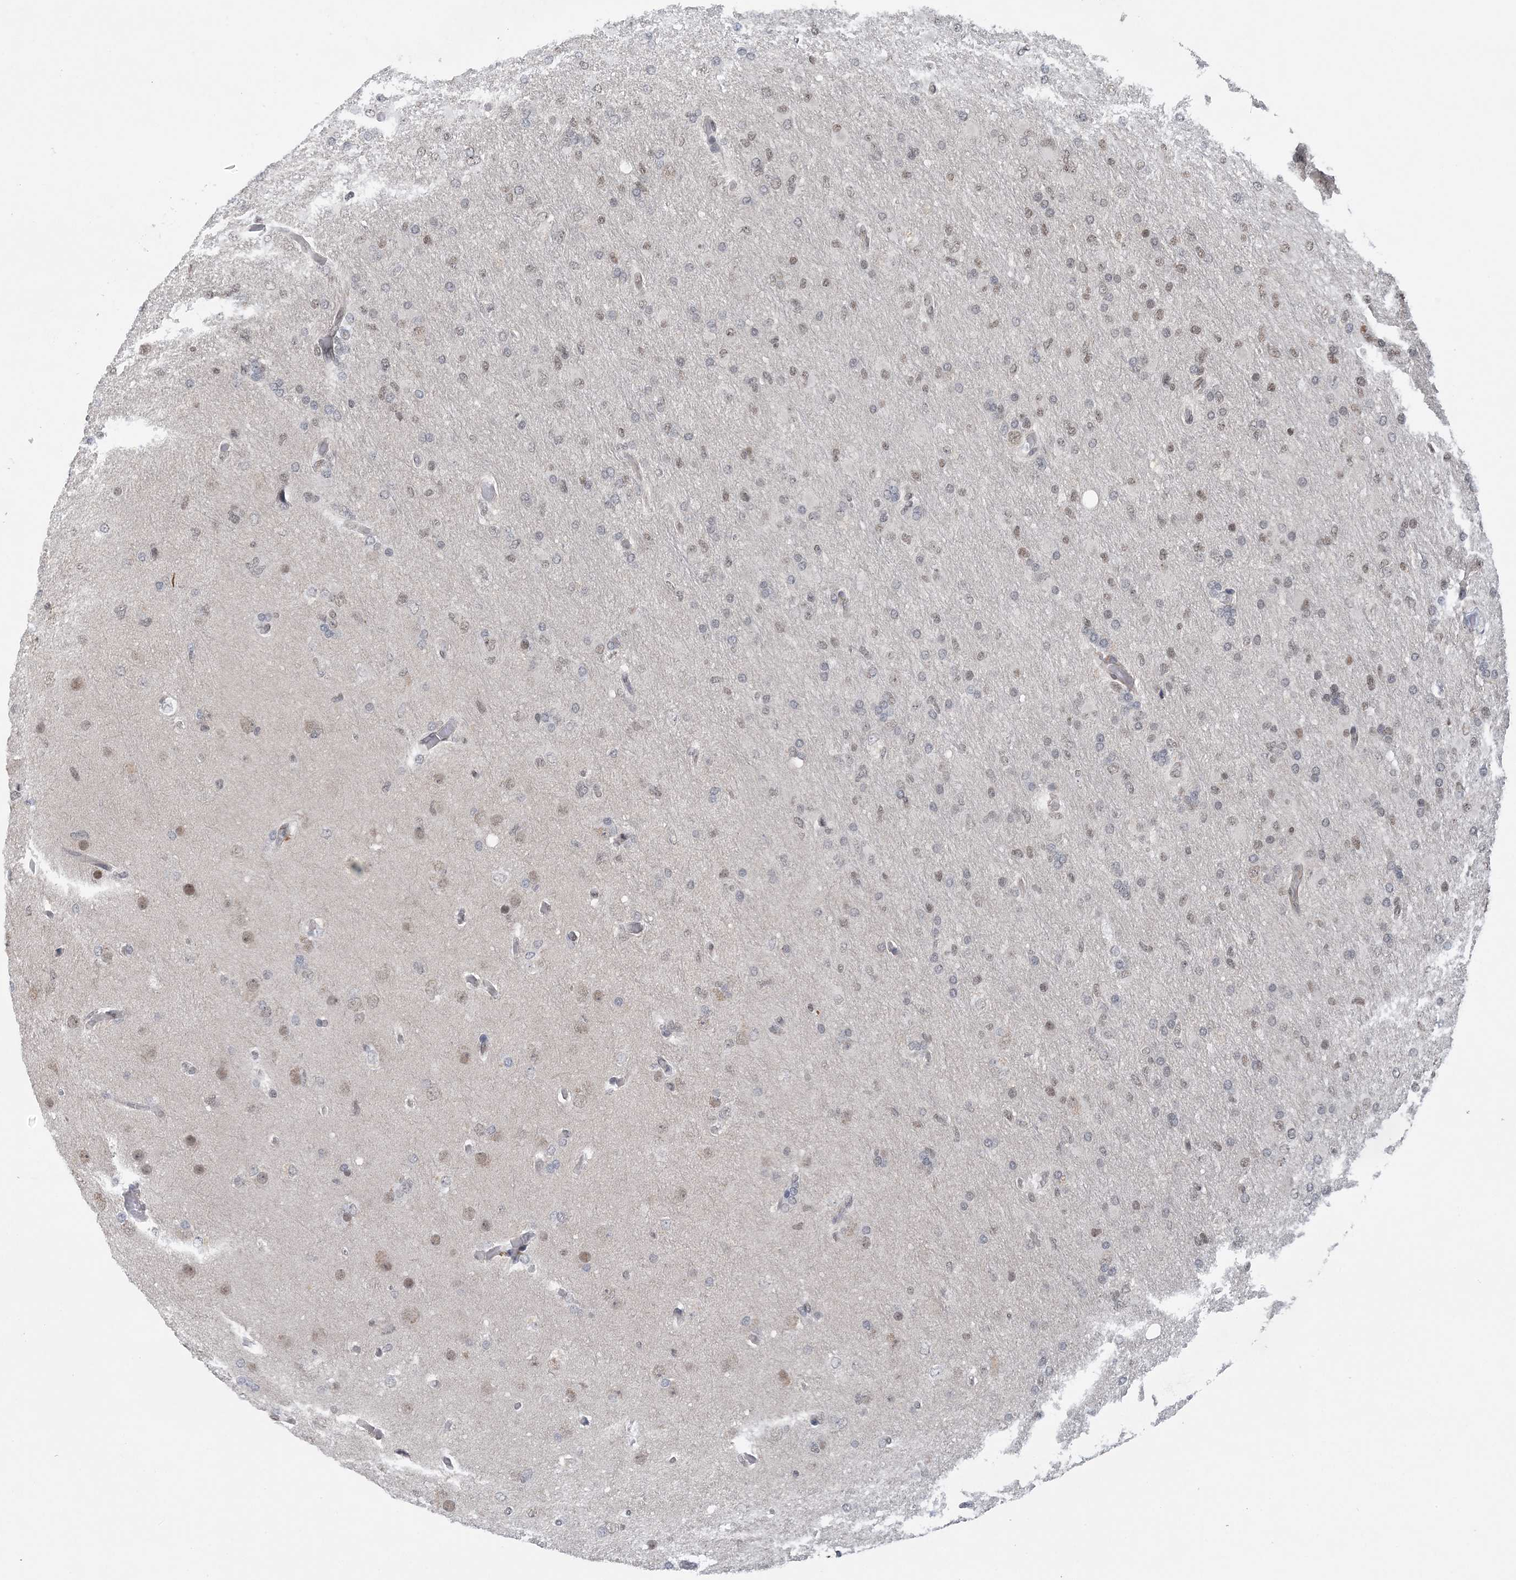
{"staining": {"intensity": "weak", "quantity": "25%-75%", "location": "nuclear"}, "tissue": "glioma", "cell_type": "Tumor cells", "image_type": "cancer", "snomed": [{"axis": "morphology", "description": "Glioma, malignant, High grade"}, {"axis": "topography", "description": "Cerebral cortex"}], "caption": "Immunohistochemical staining of high-grade glioma (malignant) reveals low levels of weak nuclear expression in approximately 25%-75% of tumor cells.", "gene": "CCDC152", "patient": {"sex": "female", "age": 36}}